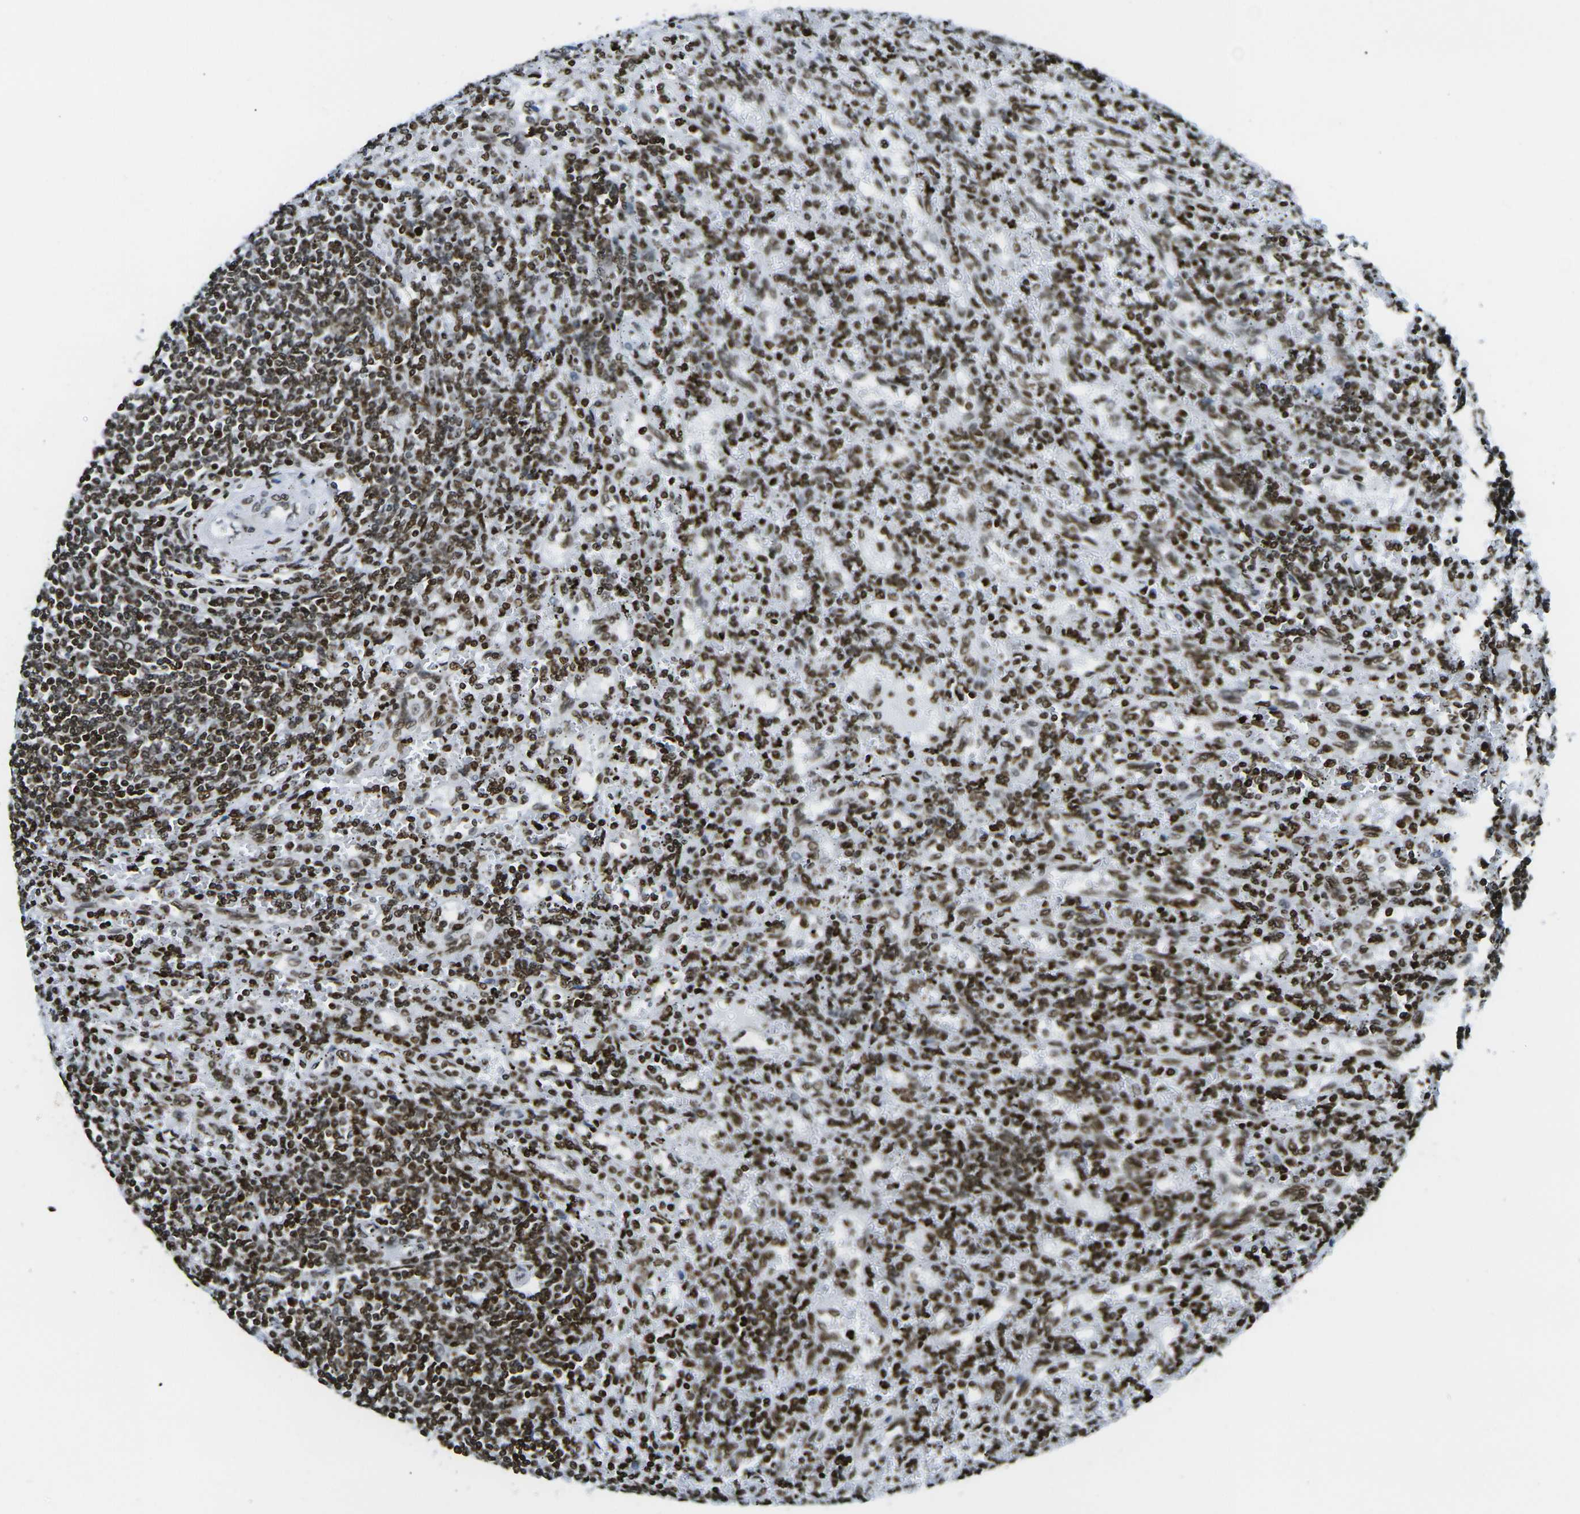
{"staining": {"intensity": "strong", "quantity": ">75%", "location": "nuclear"}, "tissue": "lymphoma", "cell_type": "Tumor cells", "image_type": "cancer", "snomed": [{"axis": "morphology", "description": "Malignant lymphoma, non-Hodgkin's type, Low grade"}, {"axis": "topography", "description": "Spleen"}], "caption": "A brown stain shows strong nuclear staining of a protein in human low-grade malignant lymphoma, non-Hodgkin's type tumor cells.", "gene": "H2AX", "patient": {"sex": "male", "age": 76}}